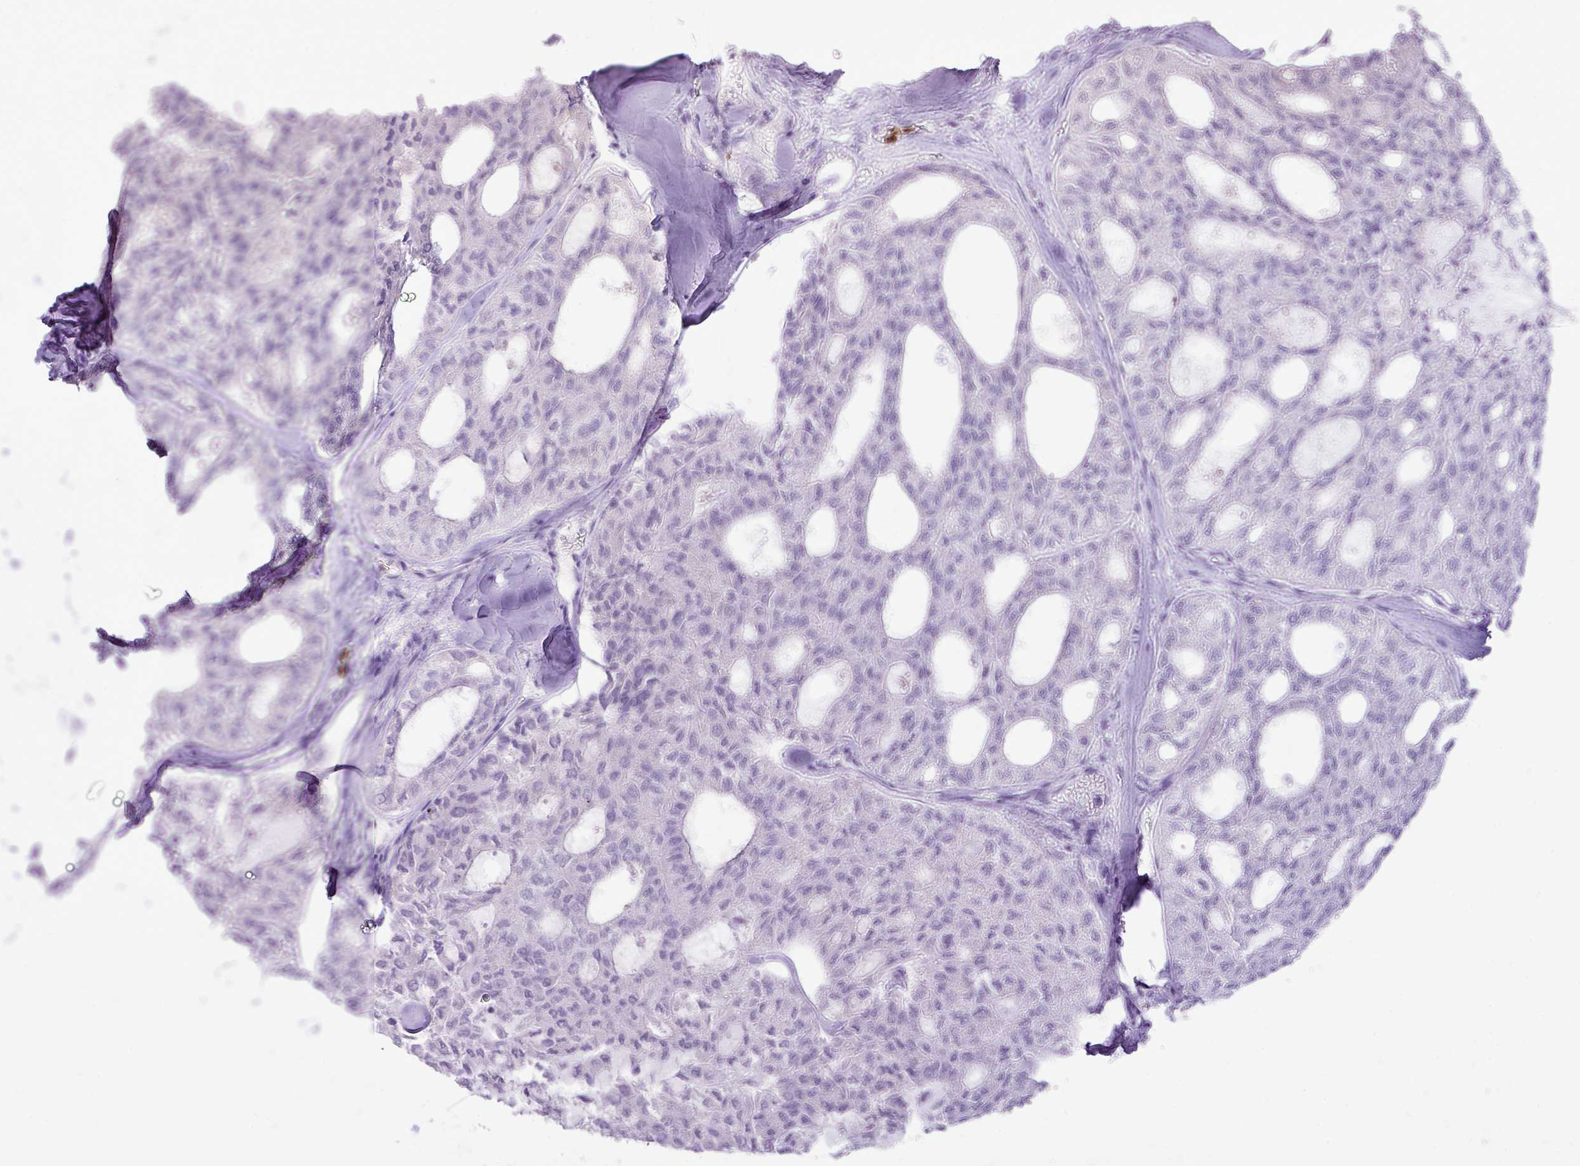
{"staining": {"intensity": "negative", "quantity": "none", "location": "none"}, "tissue": "thyroid cancer", "cell_type": "Tumor cells", "image_type": "cancer", "snomed": [{"axis": "morphology", "description": "Follicular adenoma carcinoma, NOS"}, {"axis": "topography", "description": "Thyroid gland"}], "caption": "Thyroid follicular adenoma carcinoma was stained to show a protein in brown. There is no significant expression in tumor cells.", "gene": "ZSCAN5A", "patient": {"sex": "male", "age": 75}}